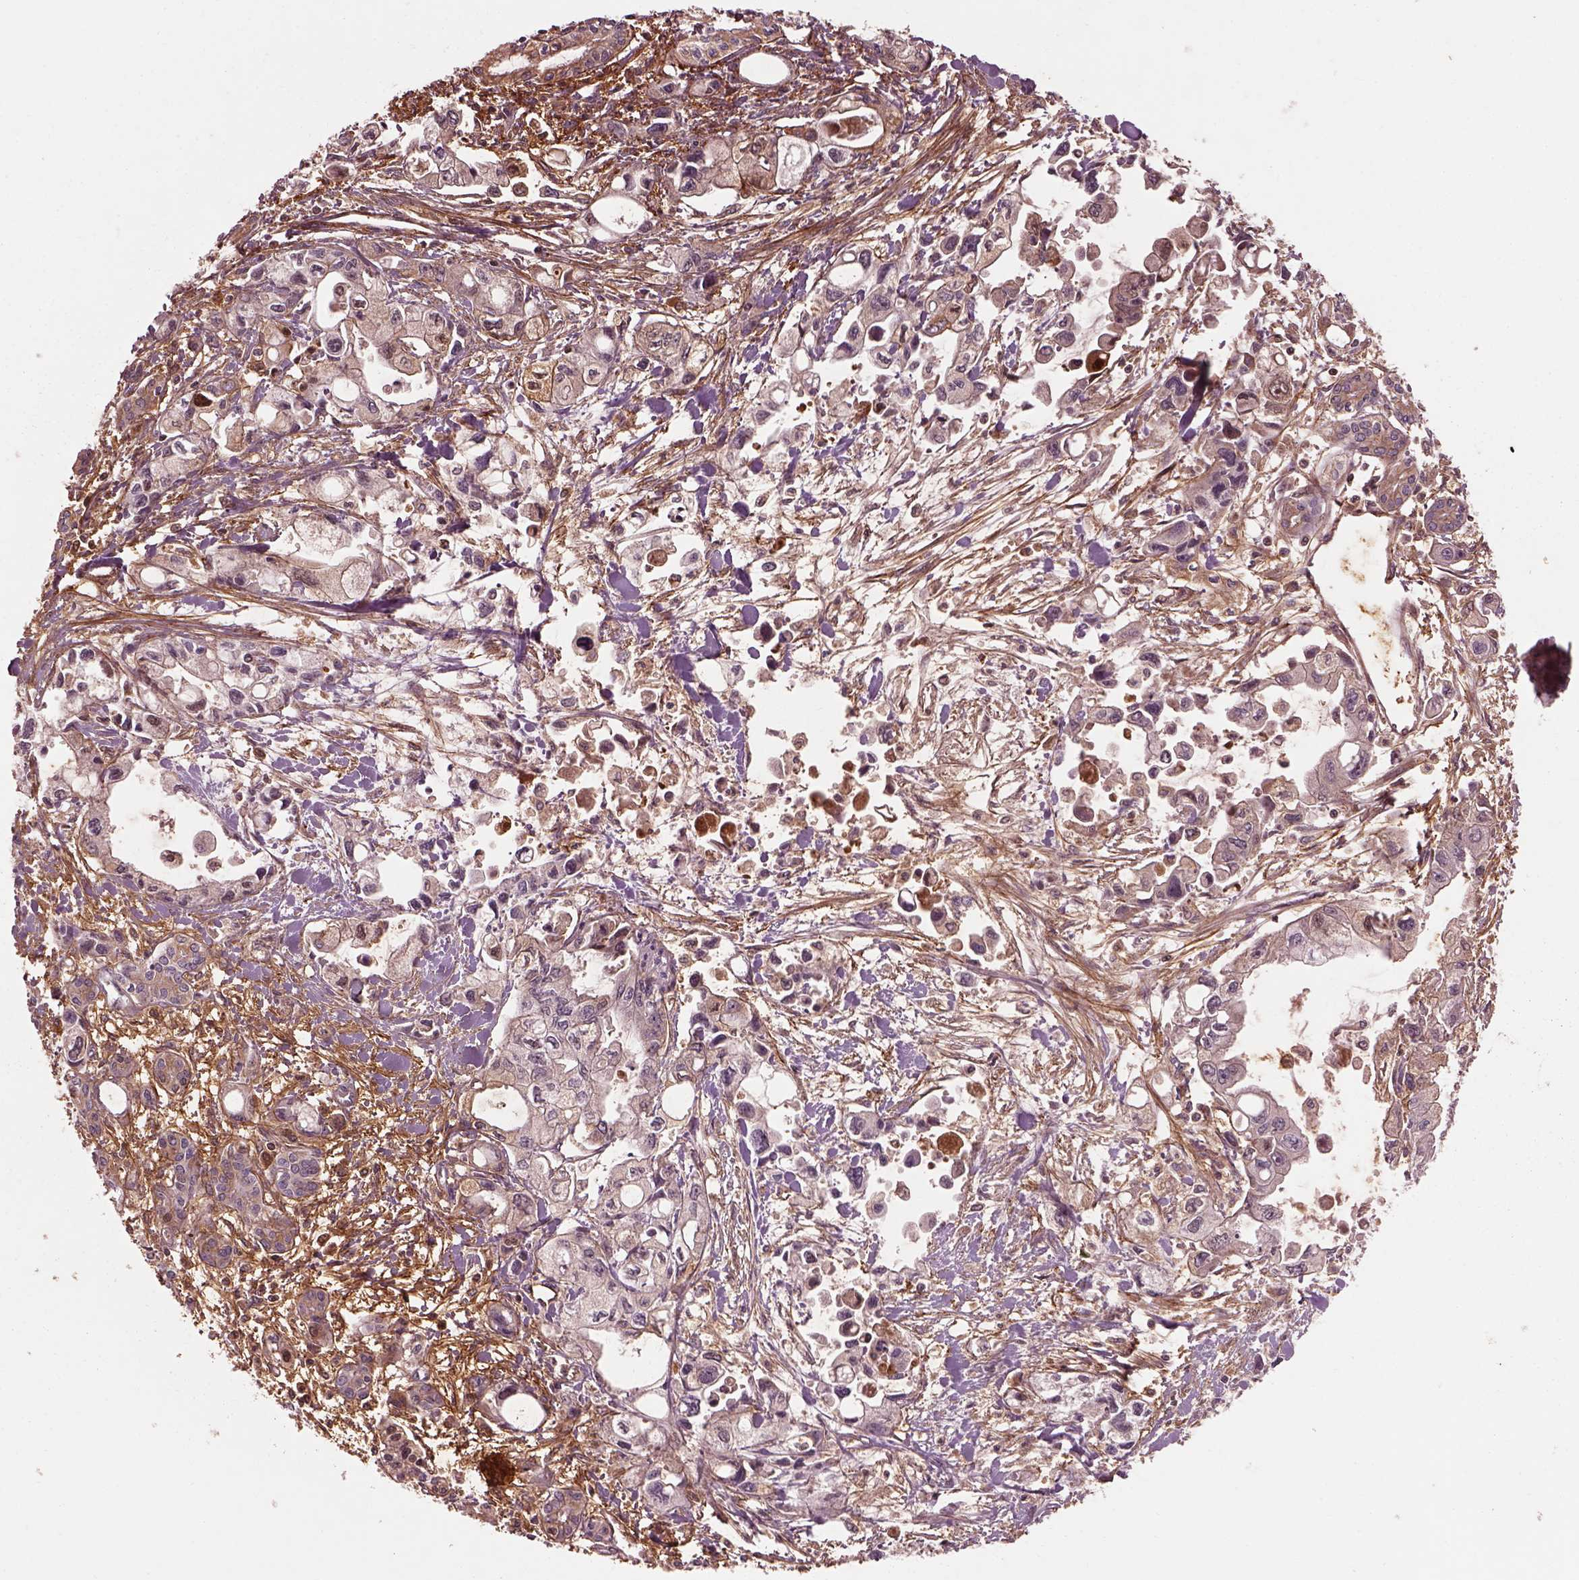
{"staining": {"intensity": "negative", "quantity": "none", "location": "none"}, "tissue": "pancreatic cancer", "cell_type": "Tumor cells", "image_type": "cancer", "snomed": [{"axis": "morphology", "description": "Adenocarcinoma, NOS"}, {"axis": "topography", "description": "Pancreas"}], "caption": "This micrograph is of pancreatic cancer (adenocarcinoma) stained with immunohistochemistry (IHC) to label a protein in brown with the nuclei are counter-stained blue. There is no positivity in tumor cells.", "gene": "EFEMP1", "patient": {"sex": "female", "age": 61}}